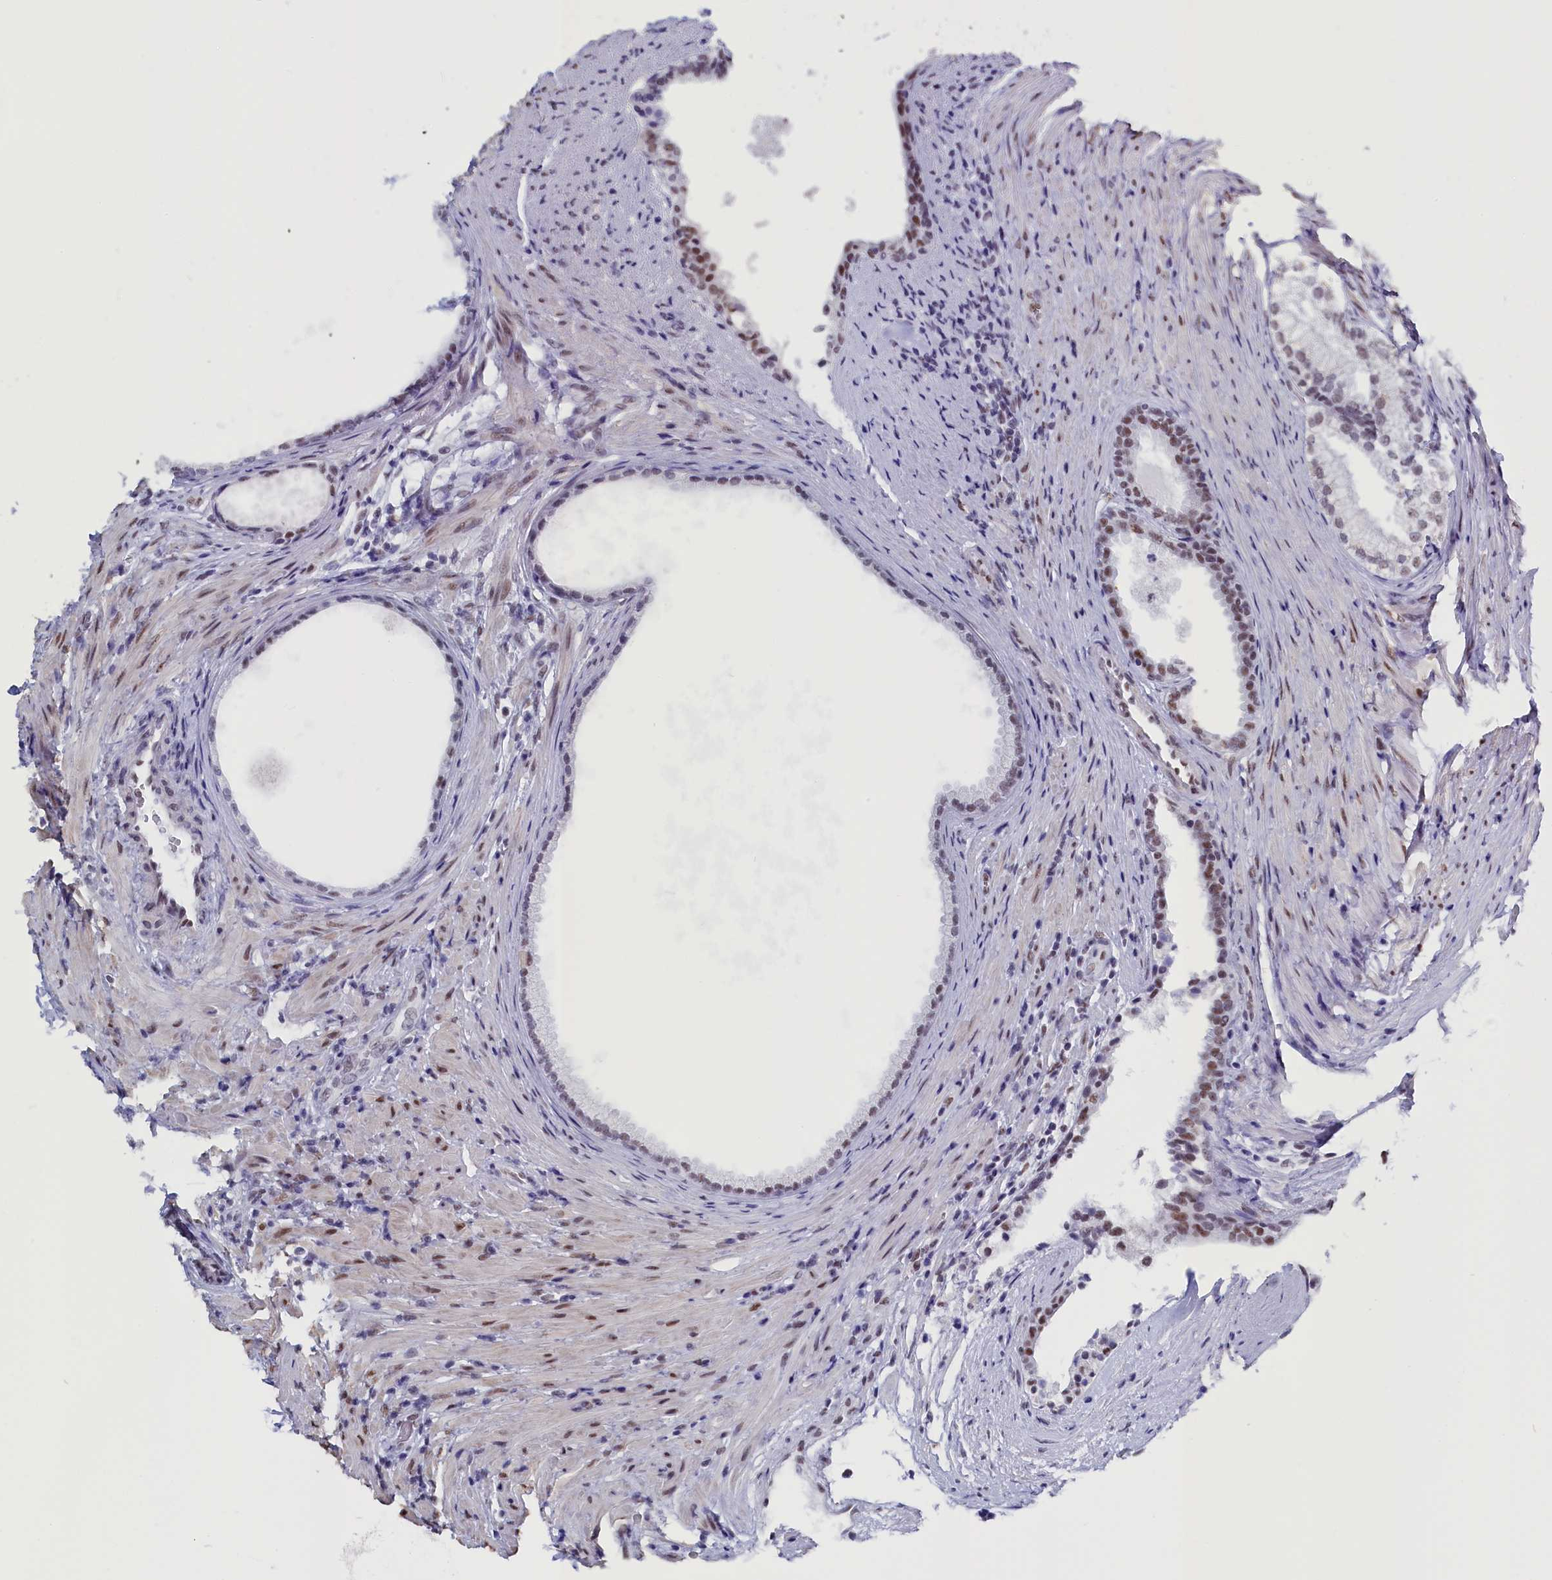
{"staining": {"intensity": "moderate", "quantity": "25%-75%", "location": "nuclear"}, "tissue": "prostate", "cell_type": "Glandular cells", "image_type": "normal", "snomed": [{"axis": "morphology", "description": "Normal tissue, NOS"}, {"axis": "topography", "description": "Prostate"}], "caption": "Immunohistochemical staining of normal prostate demonstrates medium levels of moderate nuclear expression in approximately 25%-75% of glandular cells.", "gene": "CD2BP2", "patient": {"sex": "male", "age": 76}}